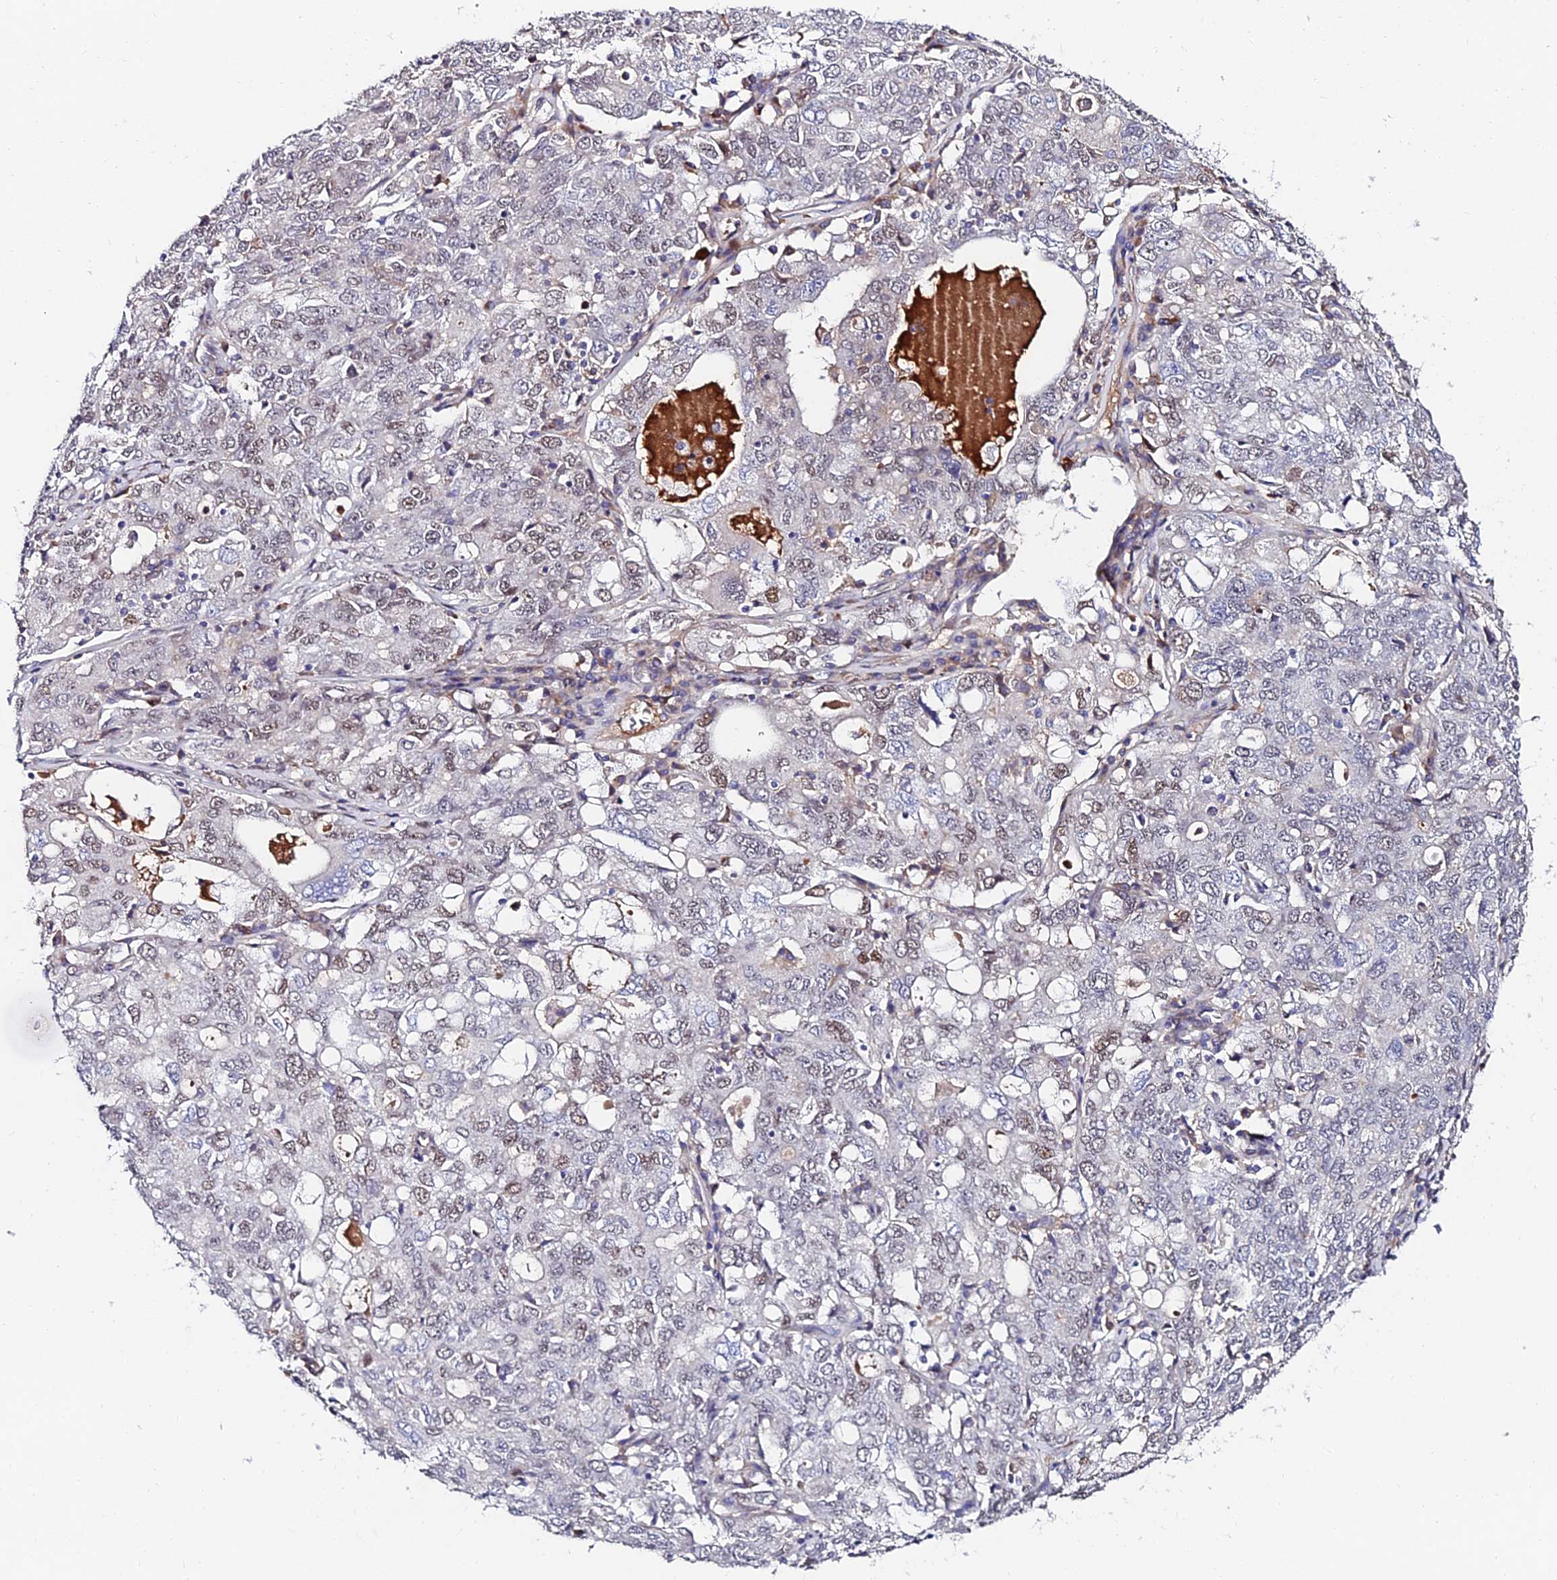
{"staining": {"intensity": "weak", "quantity": "<25%", "location": "nuclear"}, "tissue": "ovarian cancer", "cell_type": "Tumor cells", "image_type": "cancer", "snomed": [{"axis": "morphology", "description": "Carcinoma, endometroid"}, {"axis": "topography", "description": "Ovary"}], "caption": "Immunohistochemistry (IHC) of human ovarian cancer (endometroid carcinoma) exhibits no positivity in tumor cells. (DAB (3,3'-diaminobenzidine) immunohistochemistry (IHC) with hematoxylin counter stain).", "gene": "TRIM24", "patient": {"sex": "female", "age": 62}}